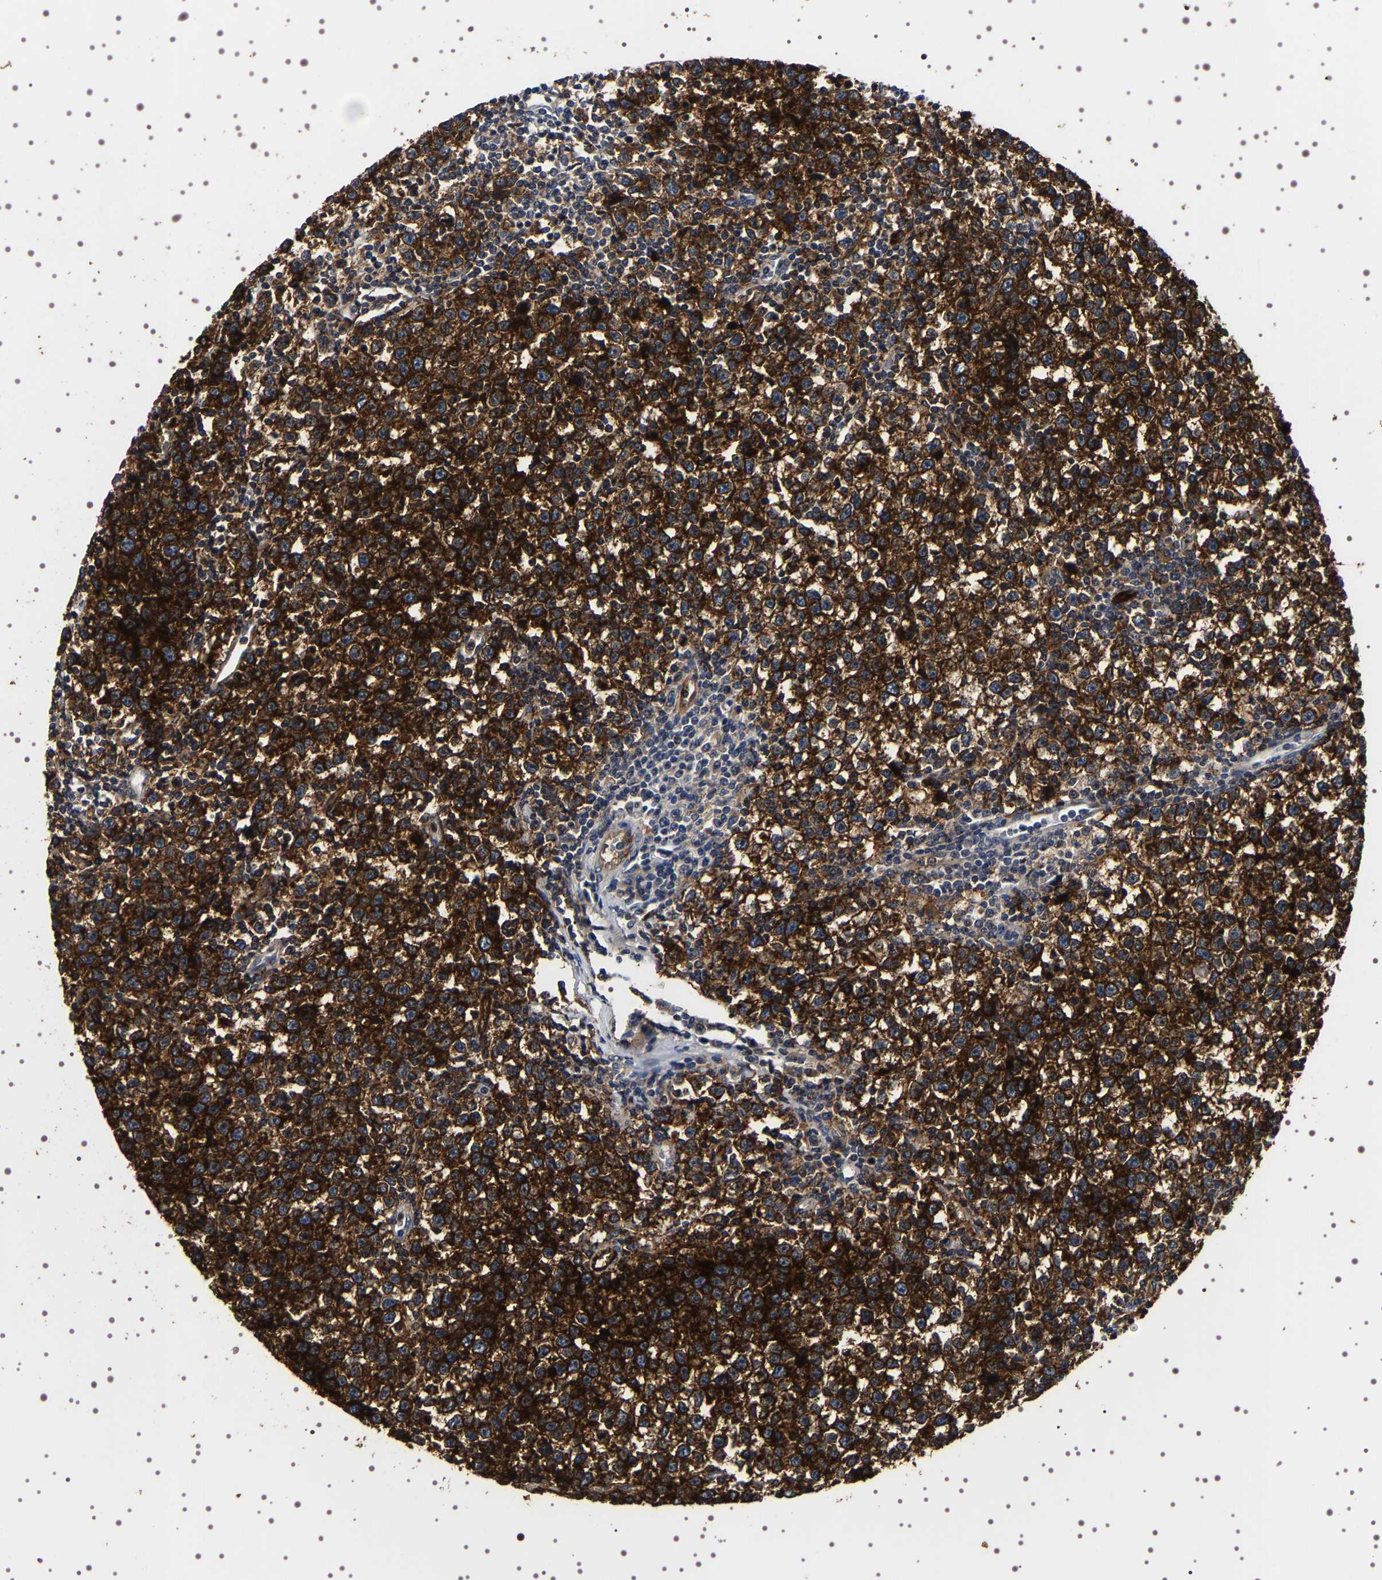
{"staining": {"intensity": "strong", "quantity": ">75%", "location": "cytoplasmic/membranous"}, "tissue": "testis cancer", "cell_type": "Tumor cells", "image_type": "cancer", "snomed": [{"axis": "morphology", "description": "Seminoma, NOS"}, {"axis": "topography", "description": "Testis"}], "caption": "High-power microscopy captured an immunohistochemistry (IHC) photomicrograph of seminoma (testis), revealing strong cytoplasmic/membranous positivity in about >75% of tumor cells.", "gene": "ALPL", "patient": {"sex": "male", "age": 43}}